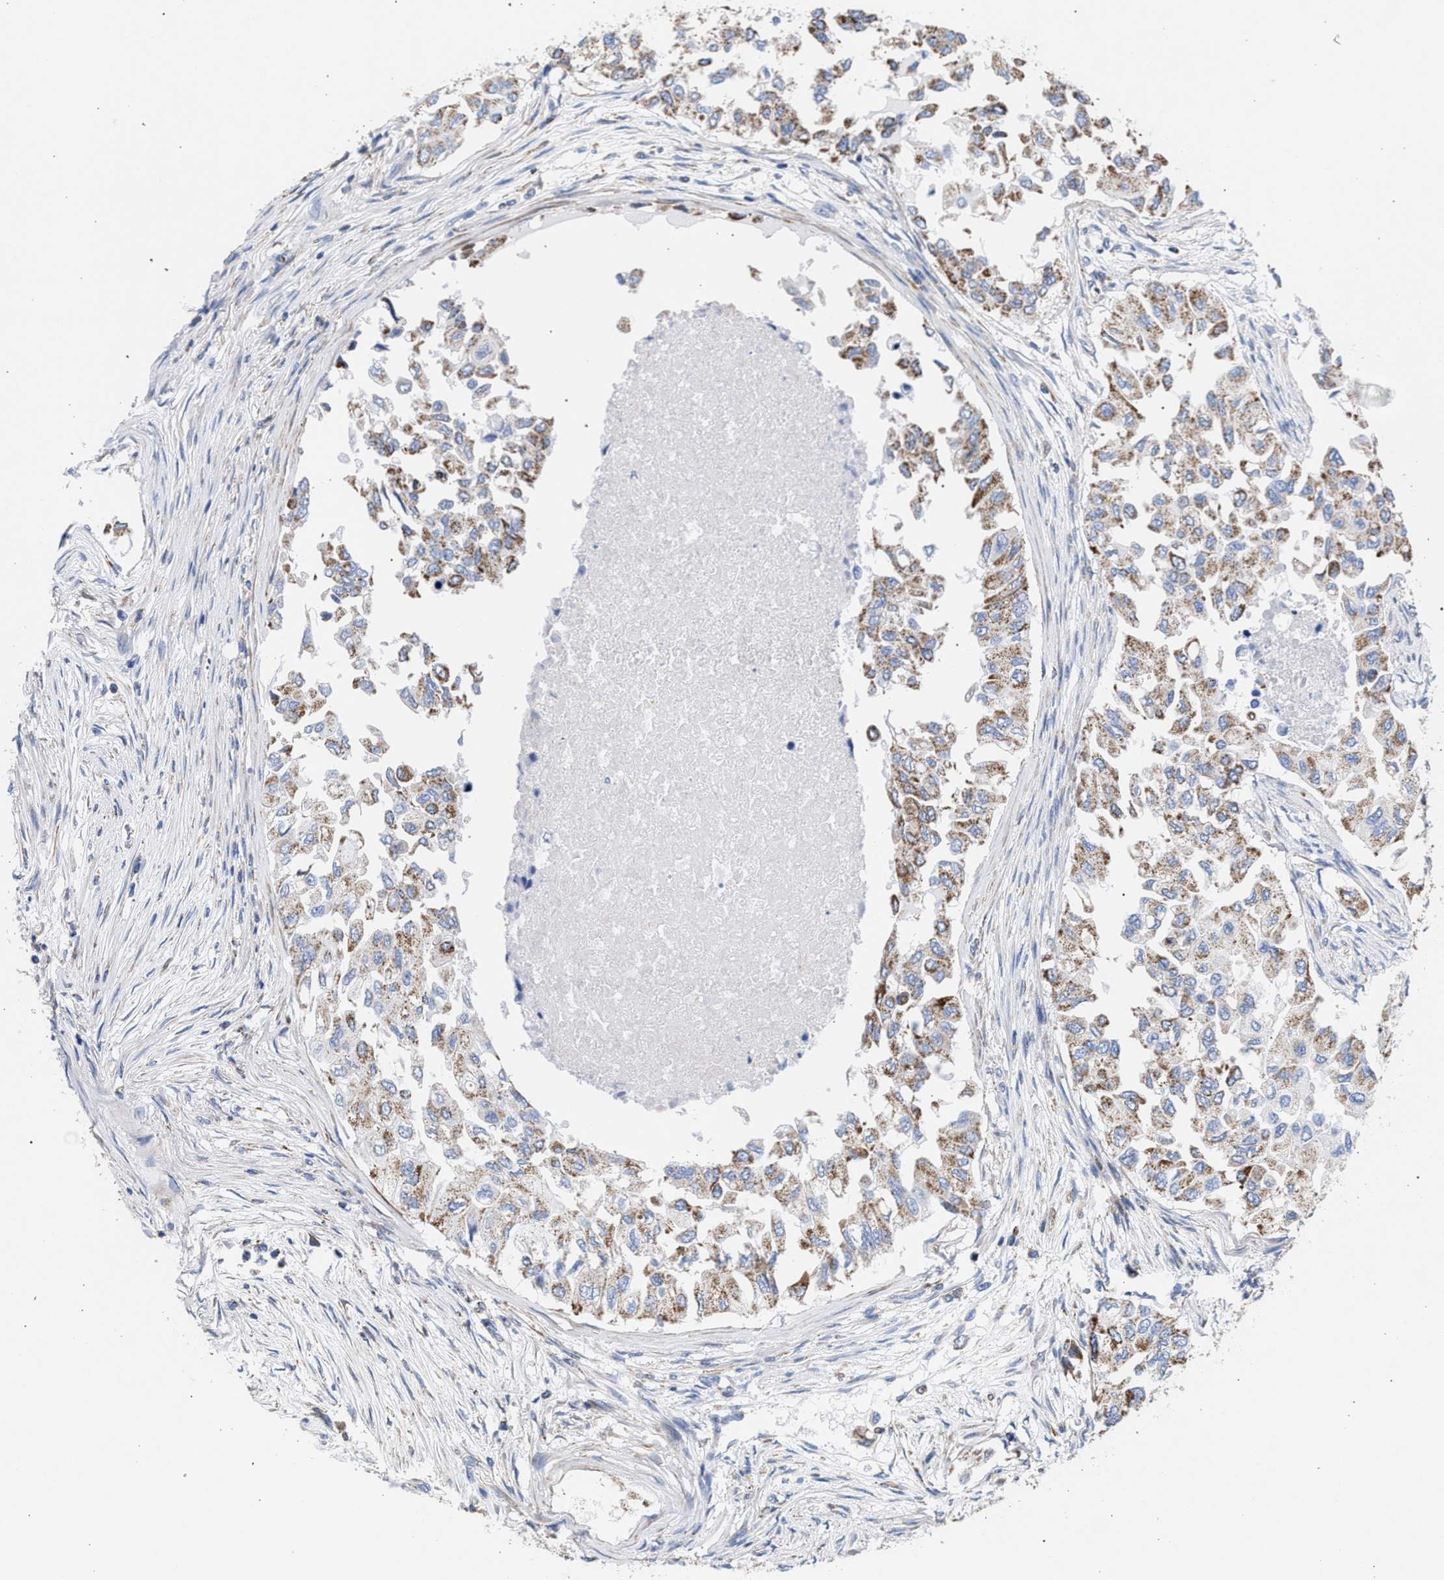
{"staining": {"intensity": "moderate", "quantity": "25%-75%", "location": "cytoplasmic/membranous"}, "tissue": "breast cancer", "cell_type": "Tumor cells", "image_type": "cancer", "snomed": [{"axis": "morphology", "description": "Normal tissue, NOS"}, {"axis": "morphology", "description": "Duct carcinoma"}, {"axis": "topography", "description": "Breast"}], "caption": "Immunohistochemistry (DAB (3,3'-diaminobenzidine)) staining of human breast intraductal carcinoma reveals moderate cytoplasmic/membranous protein expression in about 25%-75% of tumor cells. (DAB IHC with brightfield microscopy, high magnification).", "gene": "ACADS", "patient": {"sex": "female", "age": 49}}